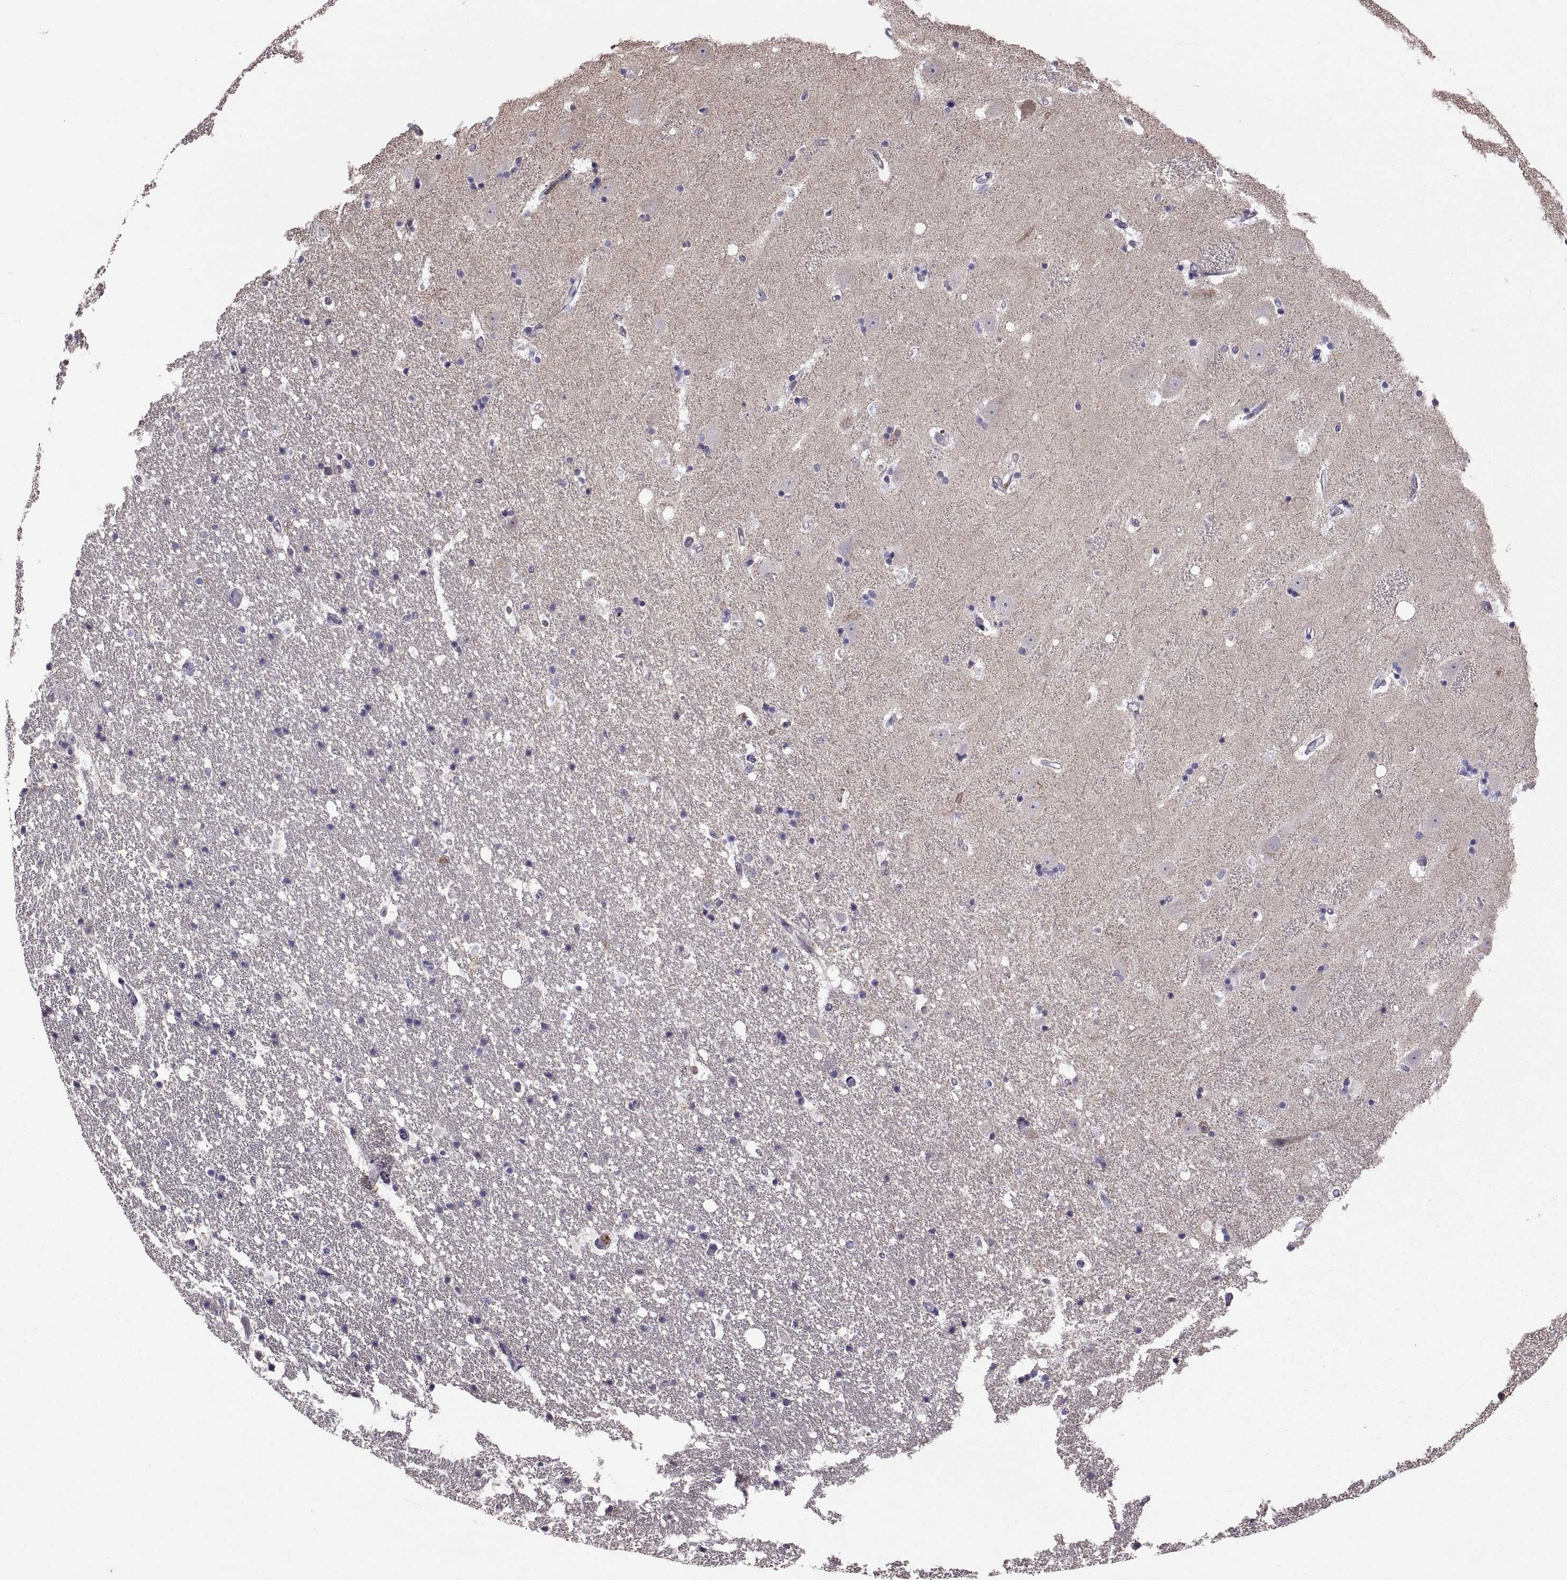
{"staining": {"intensity": "negative", "quantity": "none", "location": "none"}, "tissue": "hippocampus", "cell_type": "Glial cells", "image_type": "normal", "snomed": [{"axis": "morphology", "description": "Normal tissue, NOS"}, {"axis": "topography", "description": "Hippocampus"}], "caption": "High power microscopy photomicrograph of an immunohistochemistry (IHC) histopathology image of unremarkable hippocampus, revealing no significant positivity in glial cells.", "gene": "ARSL", "patient": {"sex": "male", "age": 49}}